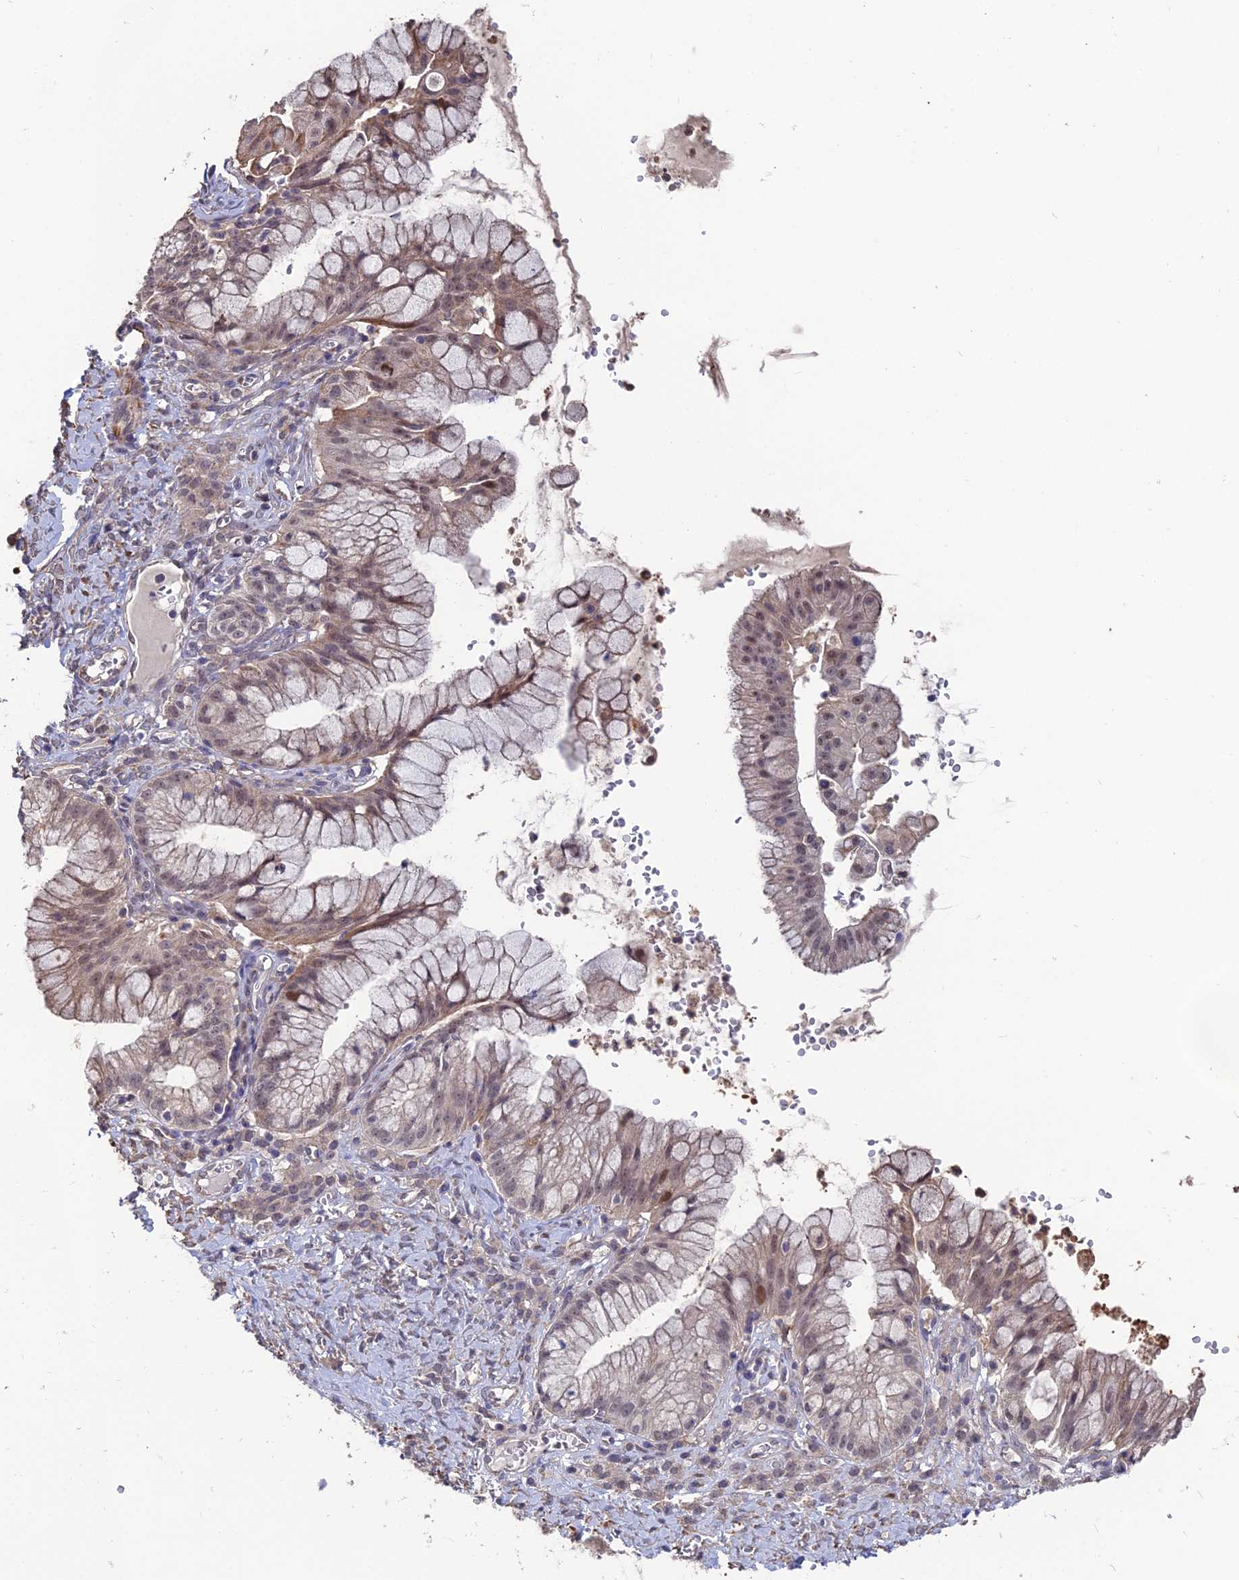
{"staining": {"intensity": "weak", "quantity": "25%-75%", "location": "nuclear"}, "tissue": "ovarian cancer", "cell_type": "Tumor cells", "image_type": "cancer", "snomed": [{"axis": "morphology", "description": "Cystadenocarcinoma, mucinous, NOS"}, {"axis": "topography", "description": "Ovary"}], "caption": "Mucinous cystadenocarcinoma (ovarian) stained for a protein displays weak nuclear positivity in tumor cells.", "gene": "ACTR5", "patient": {"sex": "female", "age": 70}}